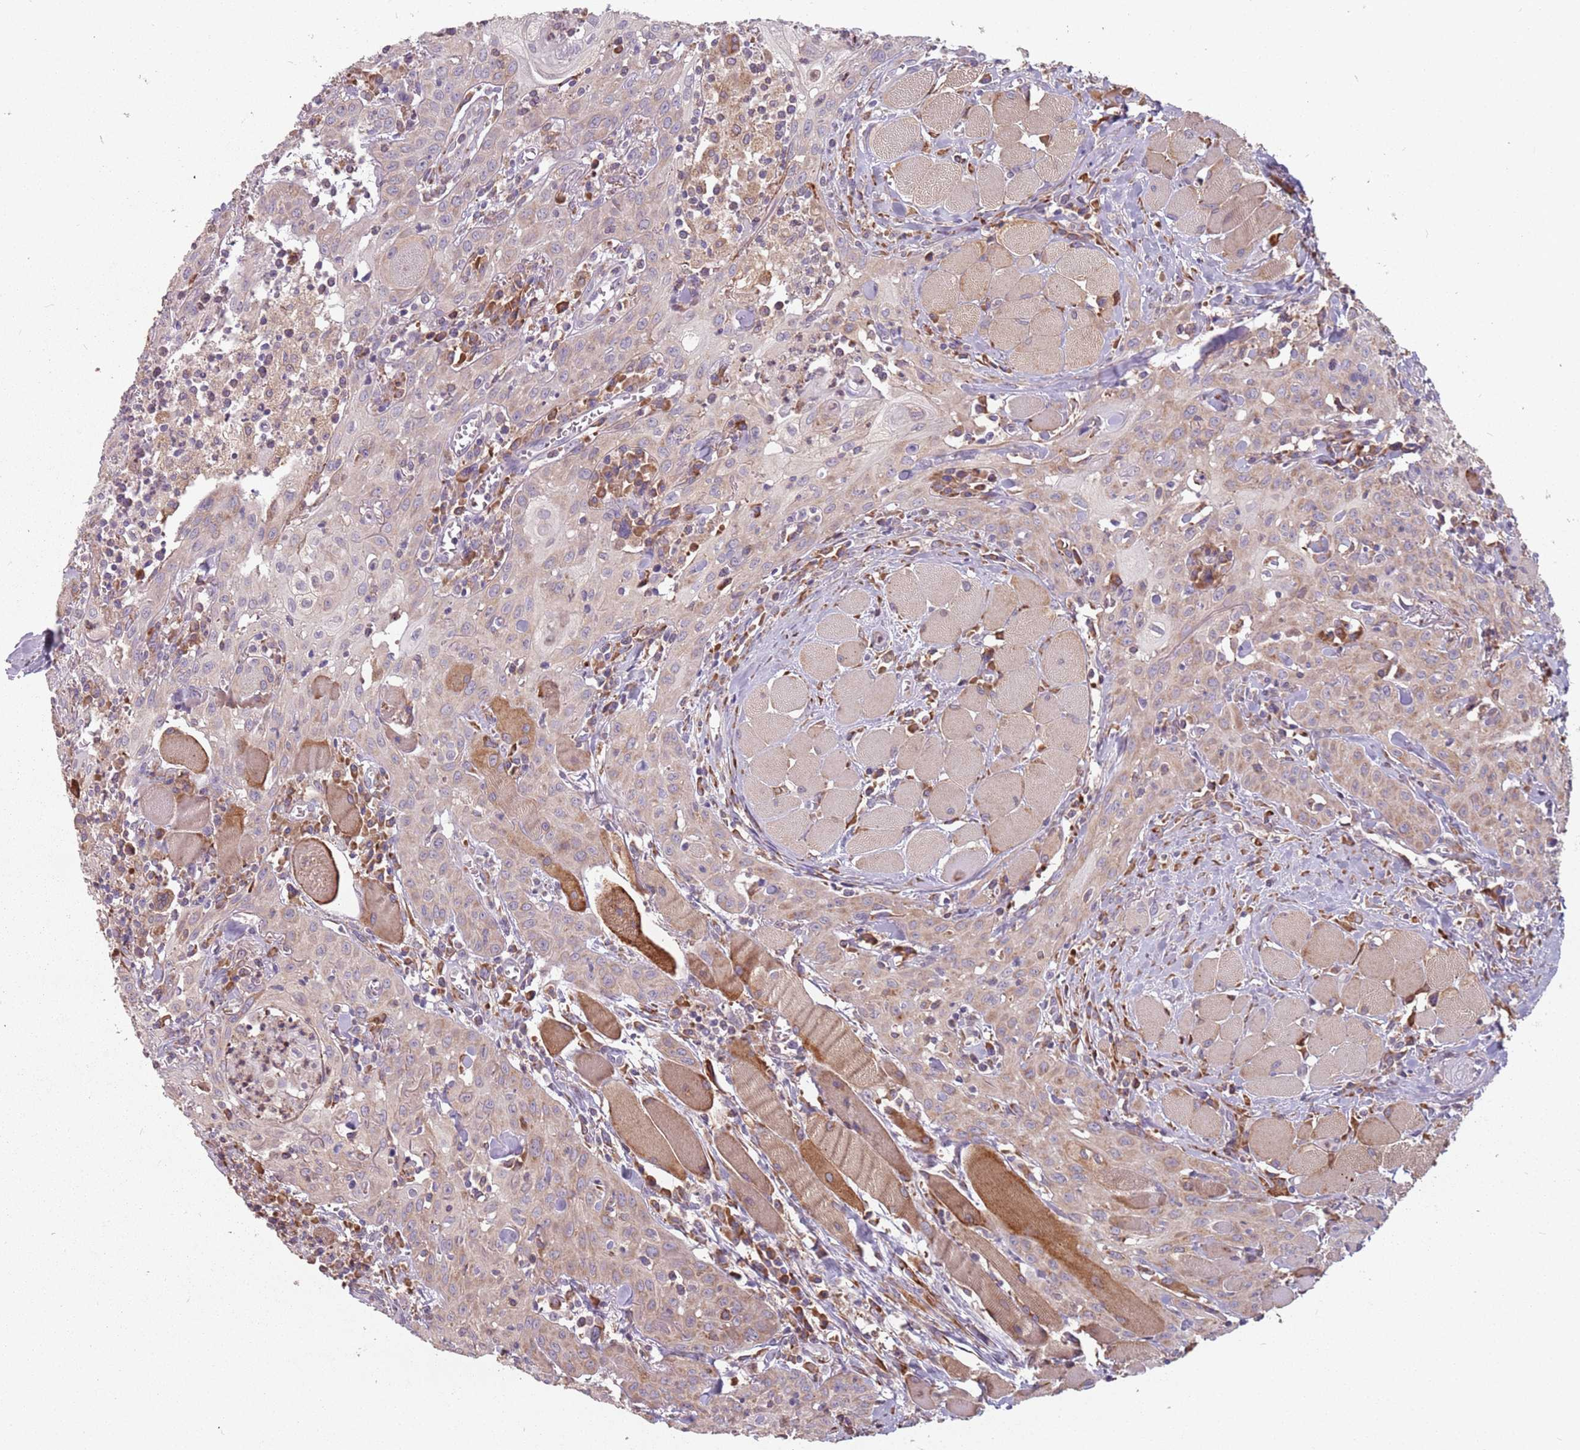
{"staining": {"intensity": "negative", "quantity": "none", "location": "none"}, "tissue": "head and neck cancer", "cell_type": "Tumor cells", "image_type": "cancer", "snomed": [{"axis": "morphology", "description": "Squamous cell carcinoma, NOS"}, {"axis": "topography", "description": "Oral tissue"}, {"axis": "topography", "description": "Head-Neck"}], "caption": "High magnification brightfield microscopy of head and neck cancer stained with DAB (brown) and counterstained with hematoxylin (blue): tumor cells show no significant staining.", "gene": "RPS9", "patient": {"sex": "female", "age": 70}}